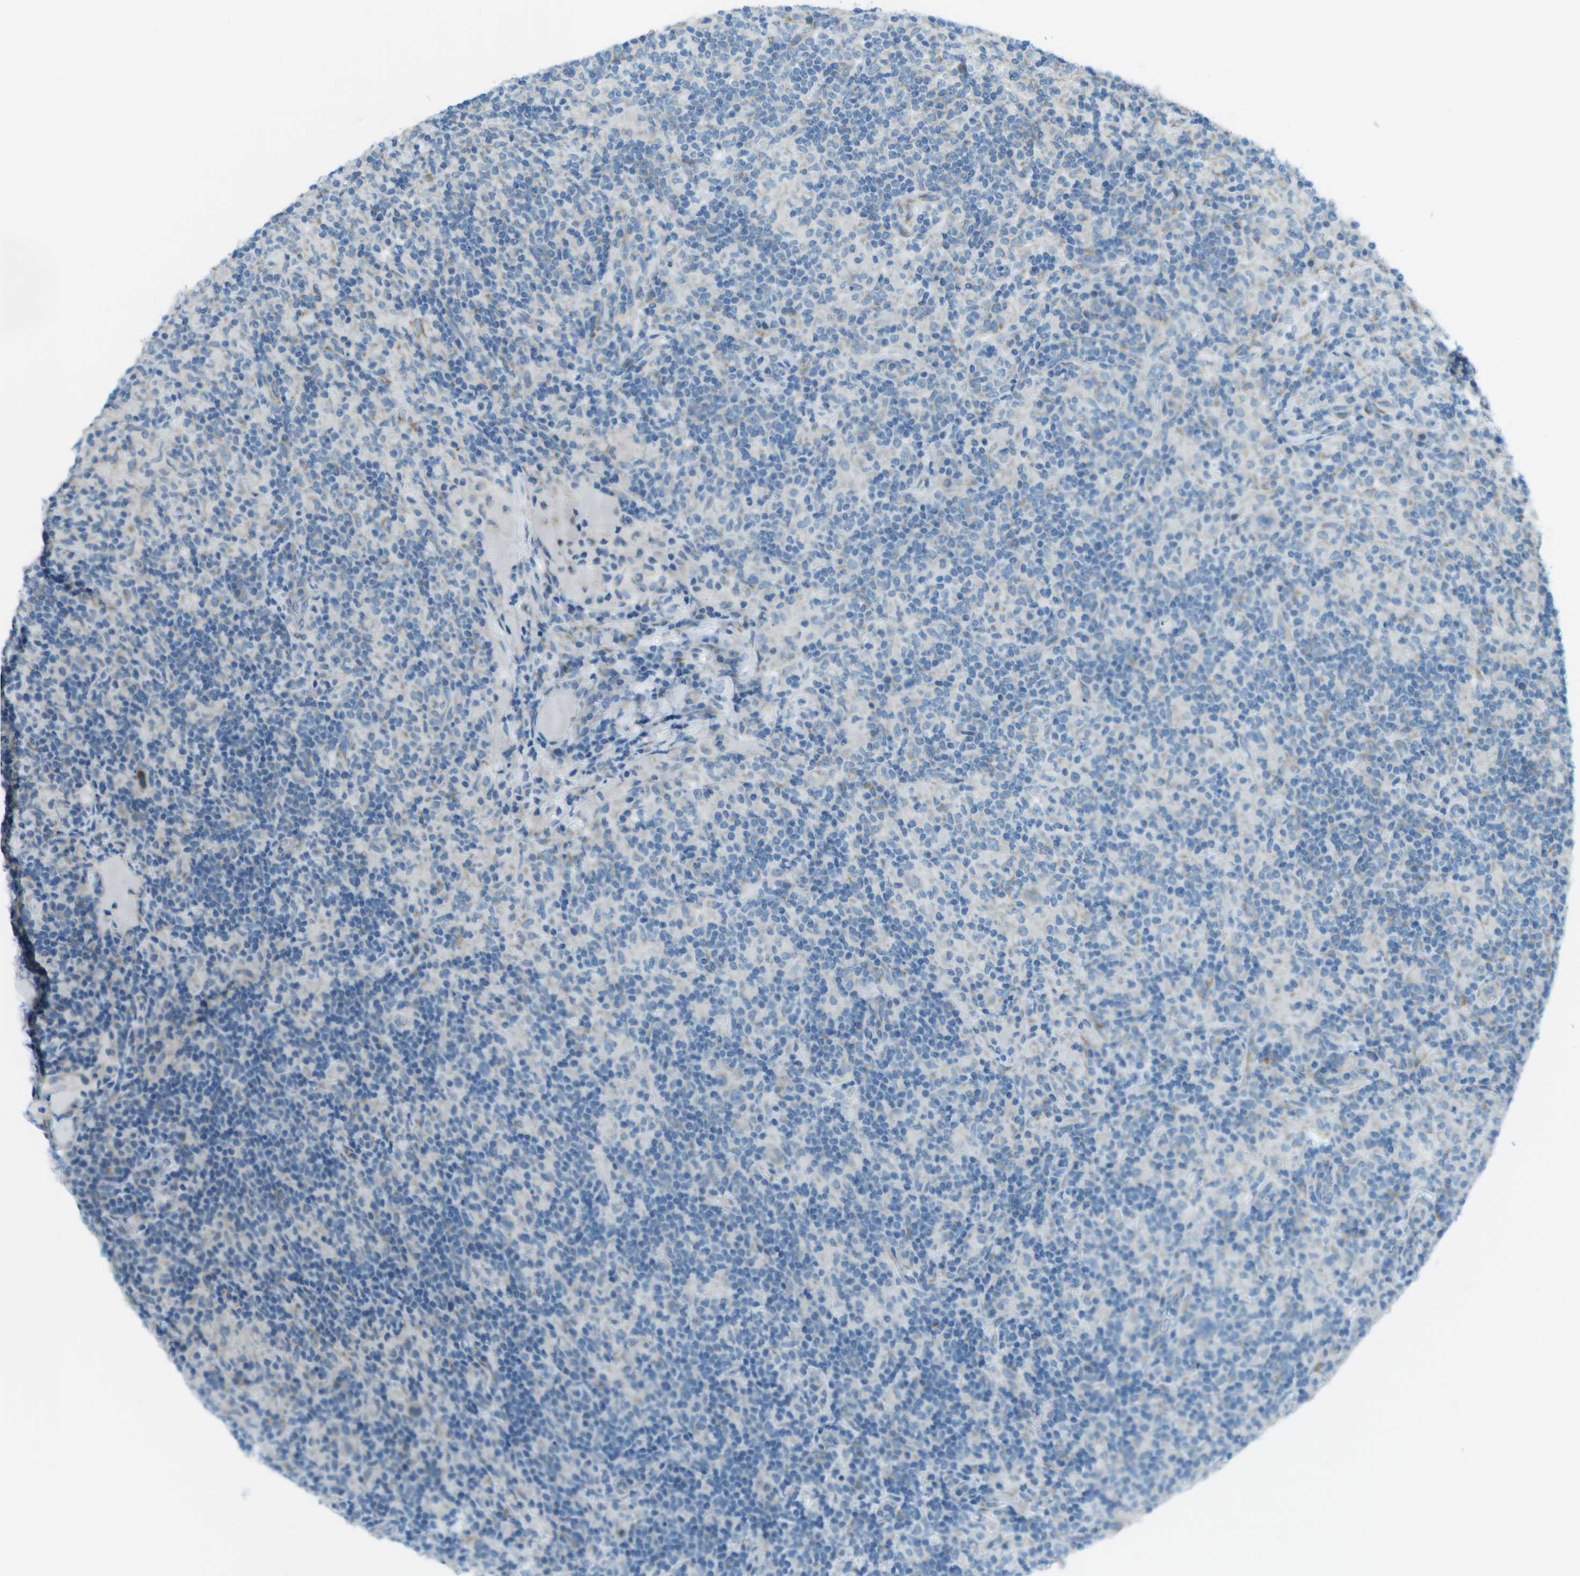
{"staining": {"intensity": "negative", "quantity": "none", "location": "none"}, "tissue": "lymphoma", "cell_type": "Tumor cells", "image_type": "cancer", "snomed": [{"axis": "morphology", "description": "Hodgkin's disease, NOS"}, {"axis": "topography", "description": "Lymph node"}], "caption": "The photomicrograph exhibits no staining of tumor cells in lymphoma.", "gene": "KCTD3", "patient": {"sex": "male", "age": 70}}